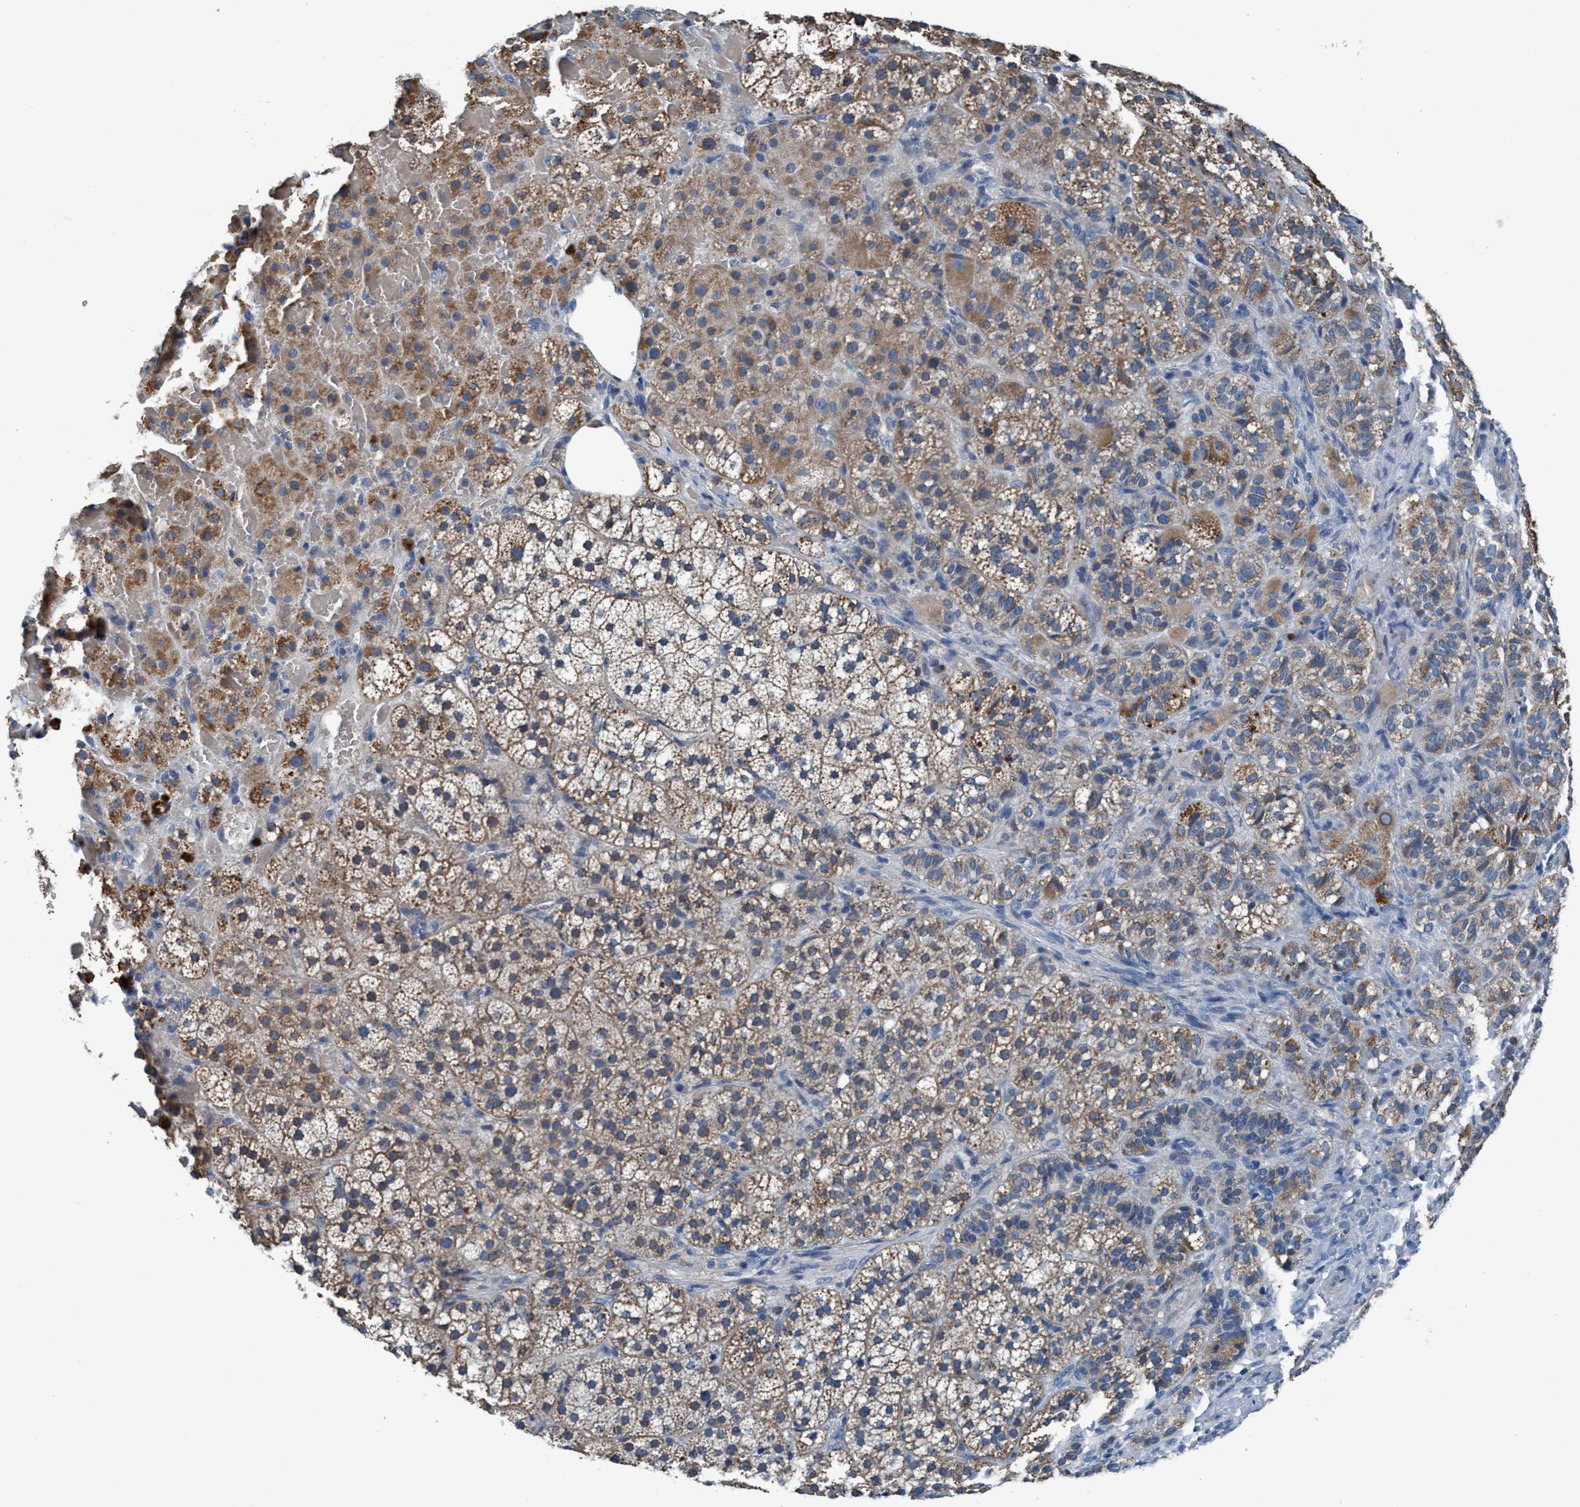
{"staining": {"intensity": "moderate", "quantity": ">75%", "location": "cytoplasmic/membranous"}, "tissue": "adrenal gland", "cell_type": "Glandular cells", "image_type": "normal", "snomed": [{"axis": "morphology", "description": "Normal tissue, NOS"}, {"axis": "topography", "description": "Adrenal gland"}], "caption": "There is medium levels of moderate cytoplasmic/membranous expression in glandular cells of normal adrenal gland, as demonstrated by immunohistochemical staining (brown color).", "gene": "ANKFN1", "patient": {"sex": "female", "age": 59}}